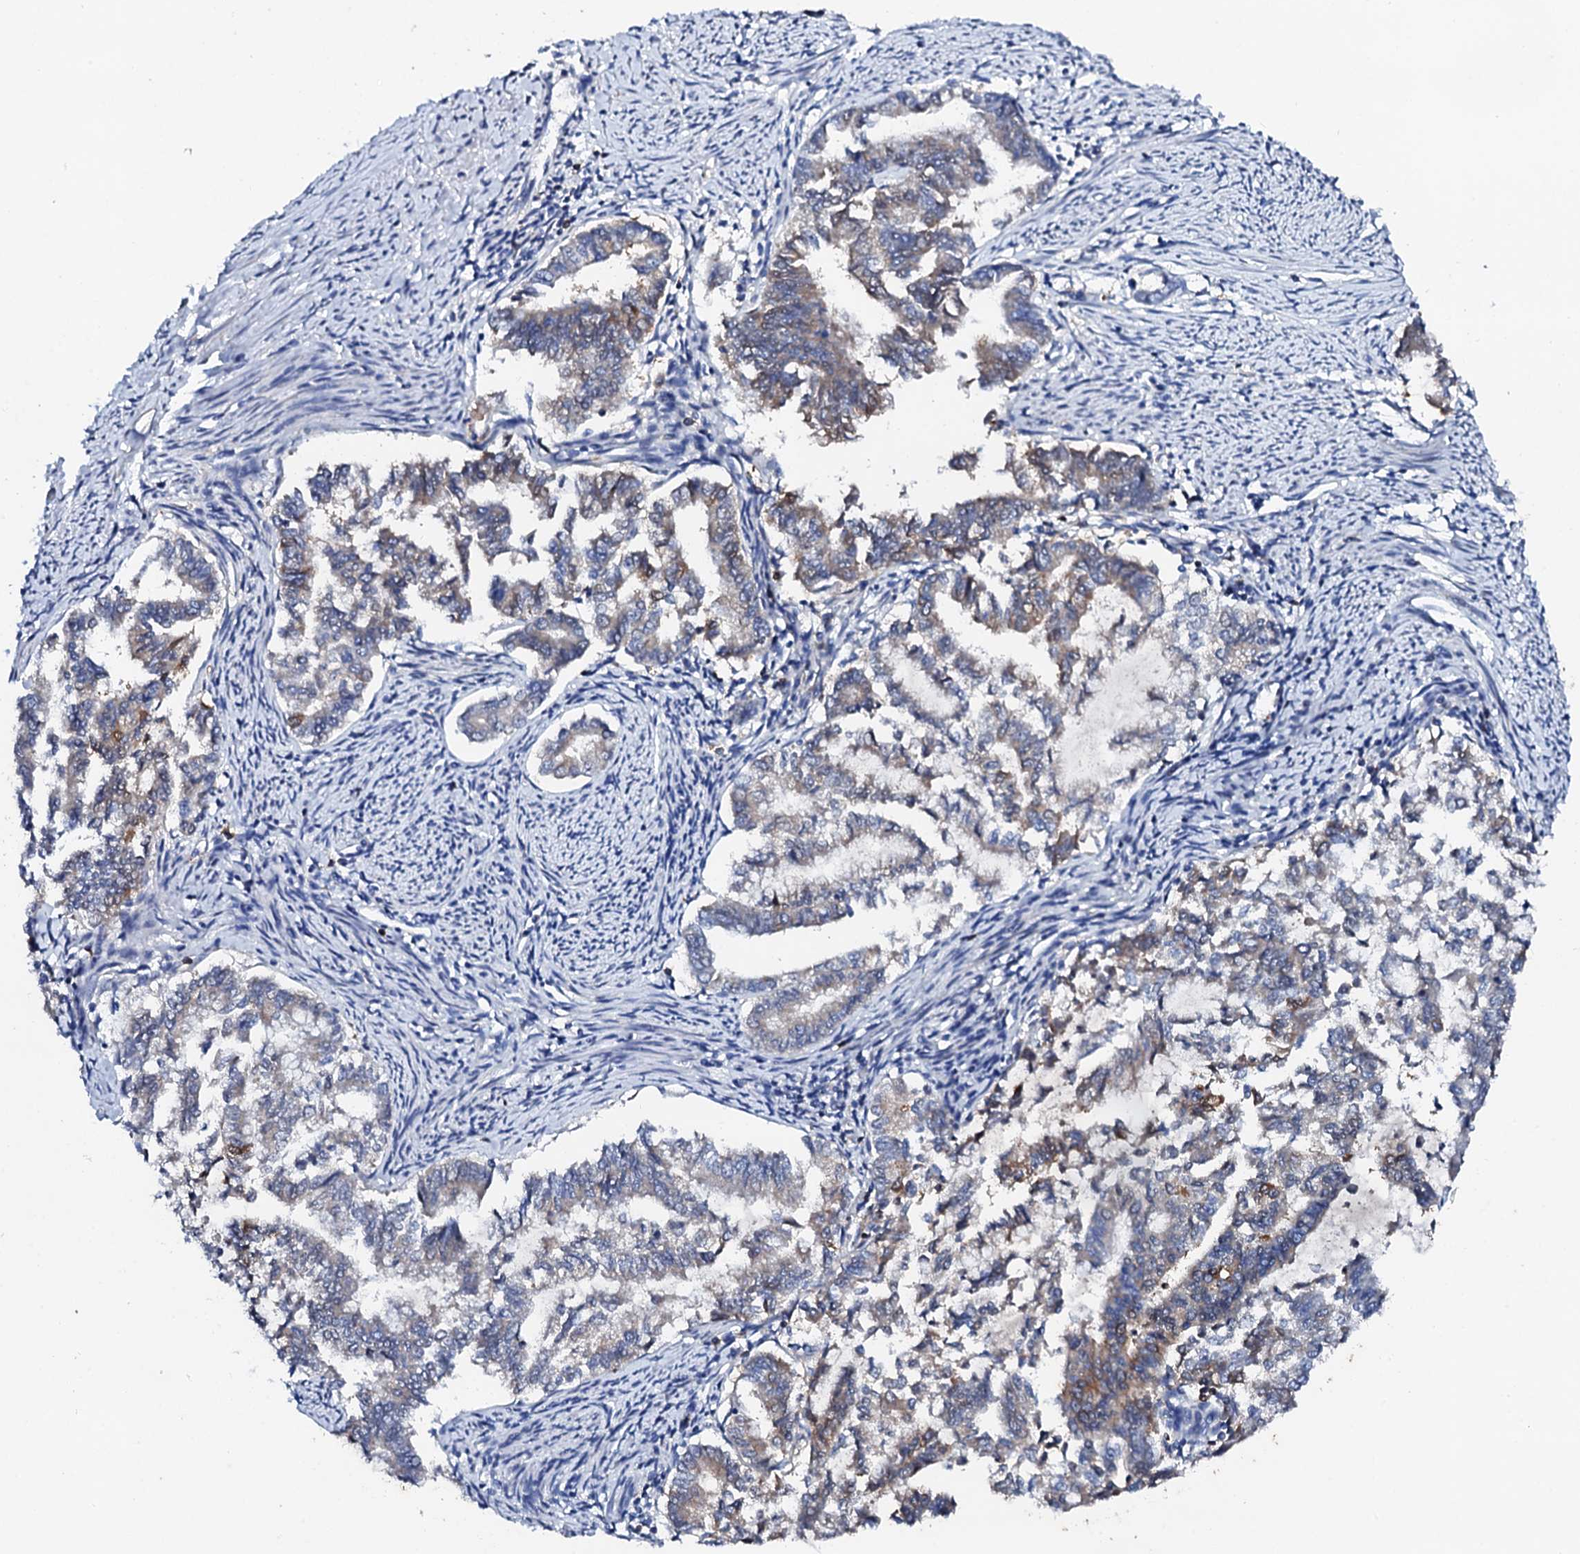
{"staining": {"intensity": "moderate", "quantity": "25%-75%", "location": "cytoplasmic/membranous"}, "tissue": "endometrial cancer", "cell_type": "Tumor cells", "image_type": "cancer", "snomed": [{"axis": "morphology", "description": "Adenocarcinoma, NOS"}, {"axis": "topography", "description": "Endometrium"}], "caption": "This micrograph exhibits endometrial adenocarcinoma stained with IHC to label a protein in brown. The cytoplasmic/membranous of tumor cells show moderate positivity for the protein. Nuclei are counter-stained blue.", "gene": "GLB1L3", "patient": {"sex": "female", "age": 79}}